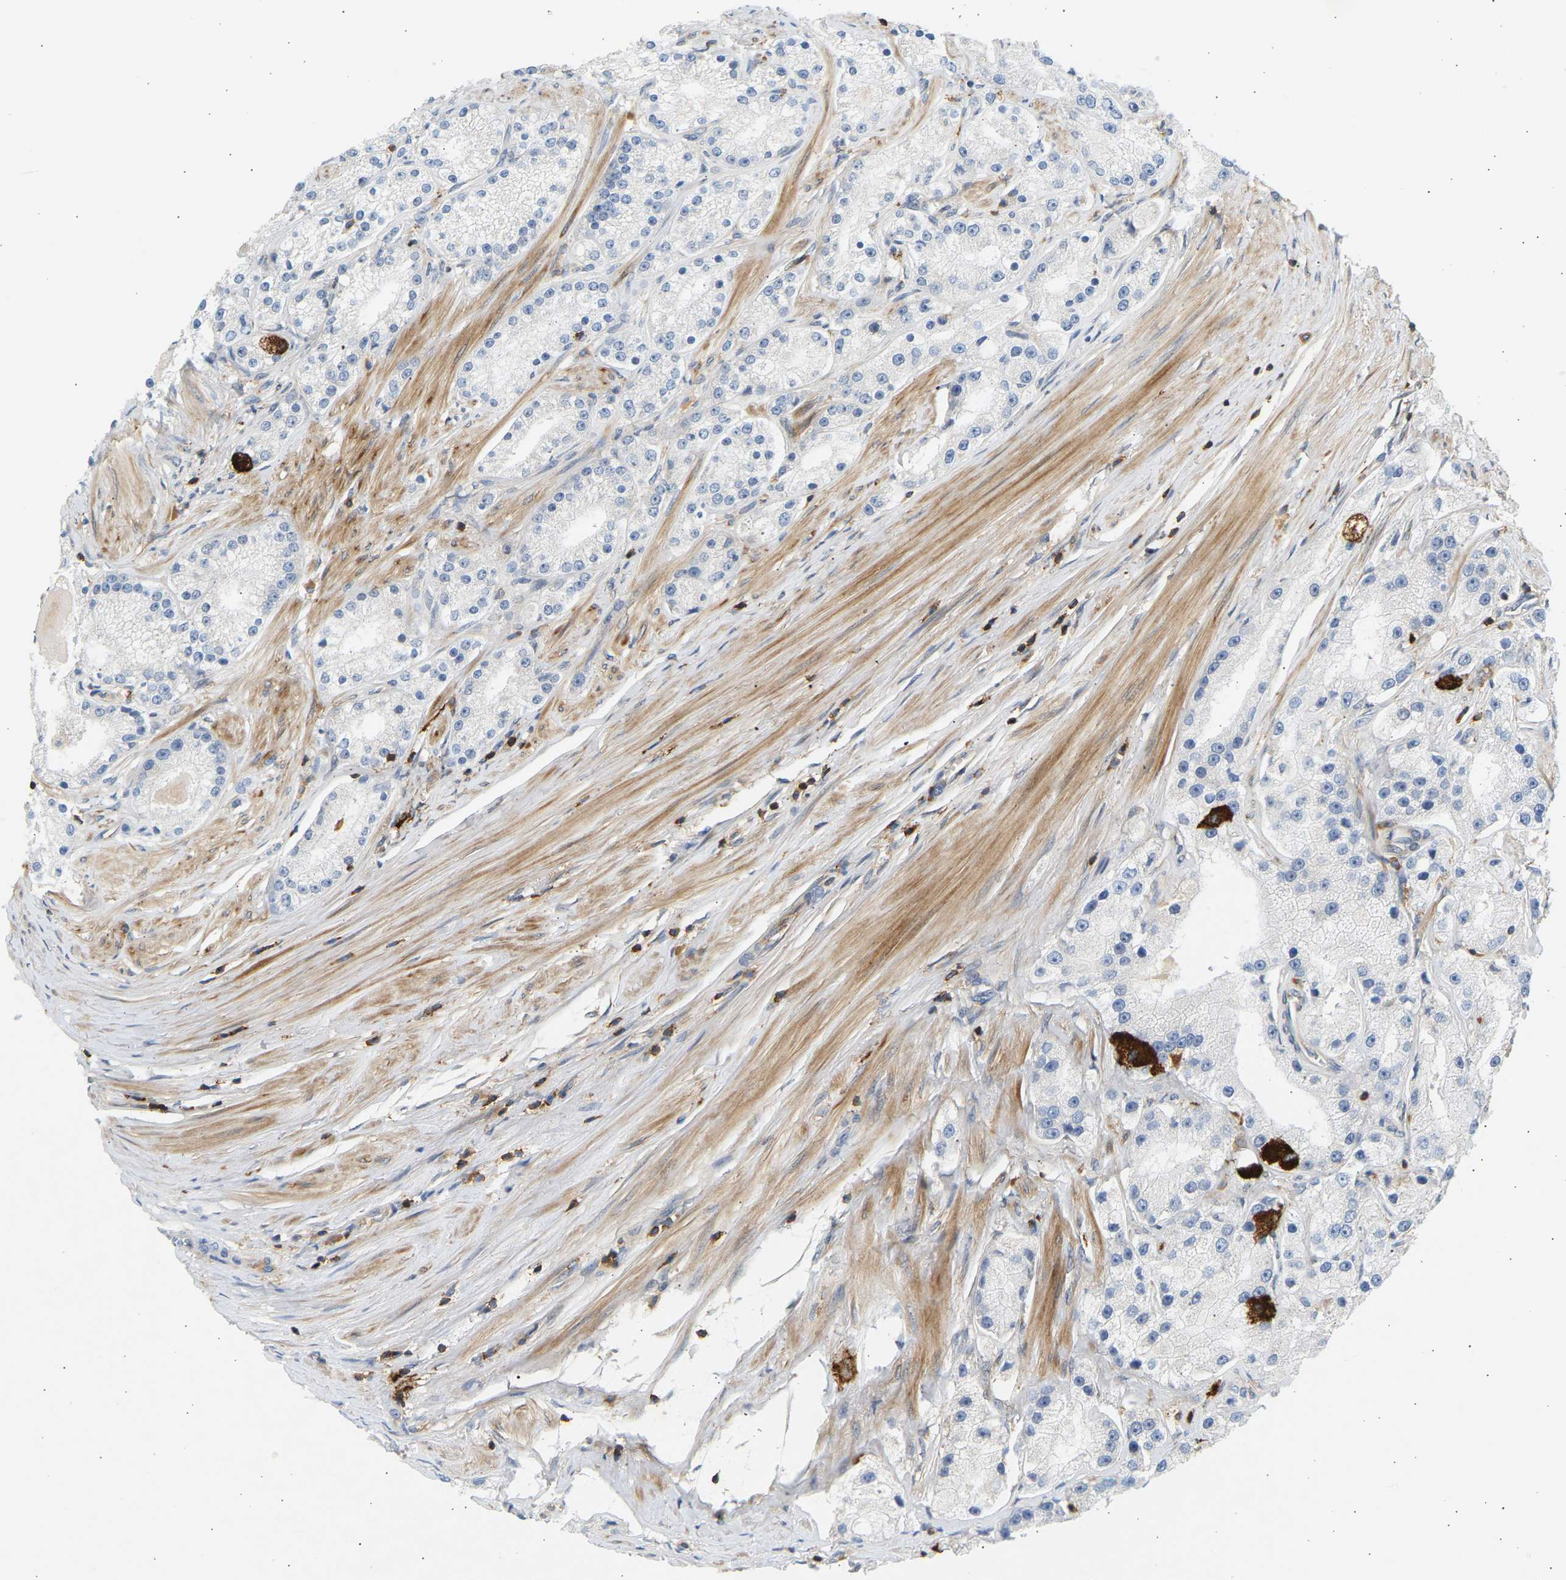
{"staining": {"intensity": "negative", "quantity": "none", "location": "none"}, "tissue": "prostate cancer", "cell_type": "Tumor cells", "image_type": "cancer", "snomed": [{"axis": "morphology", "description": "Adenocarcinoma, Low grade"}, {"axis": "topography", "description": "Prostate"}], "caption": "High power microscopy image of an IHC photomicrograph of prostate cancer (low-grade adenocarcinoma), revealing no significant positivity in tumor cells. (DAB IHC with hematoxylin counter stain).", "gene": "FNBP1", "patient": {"sex": "male", "age": 63}}